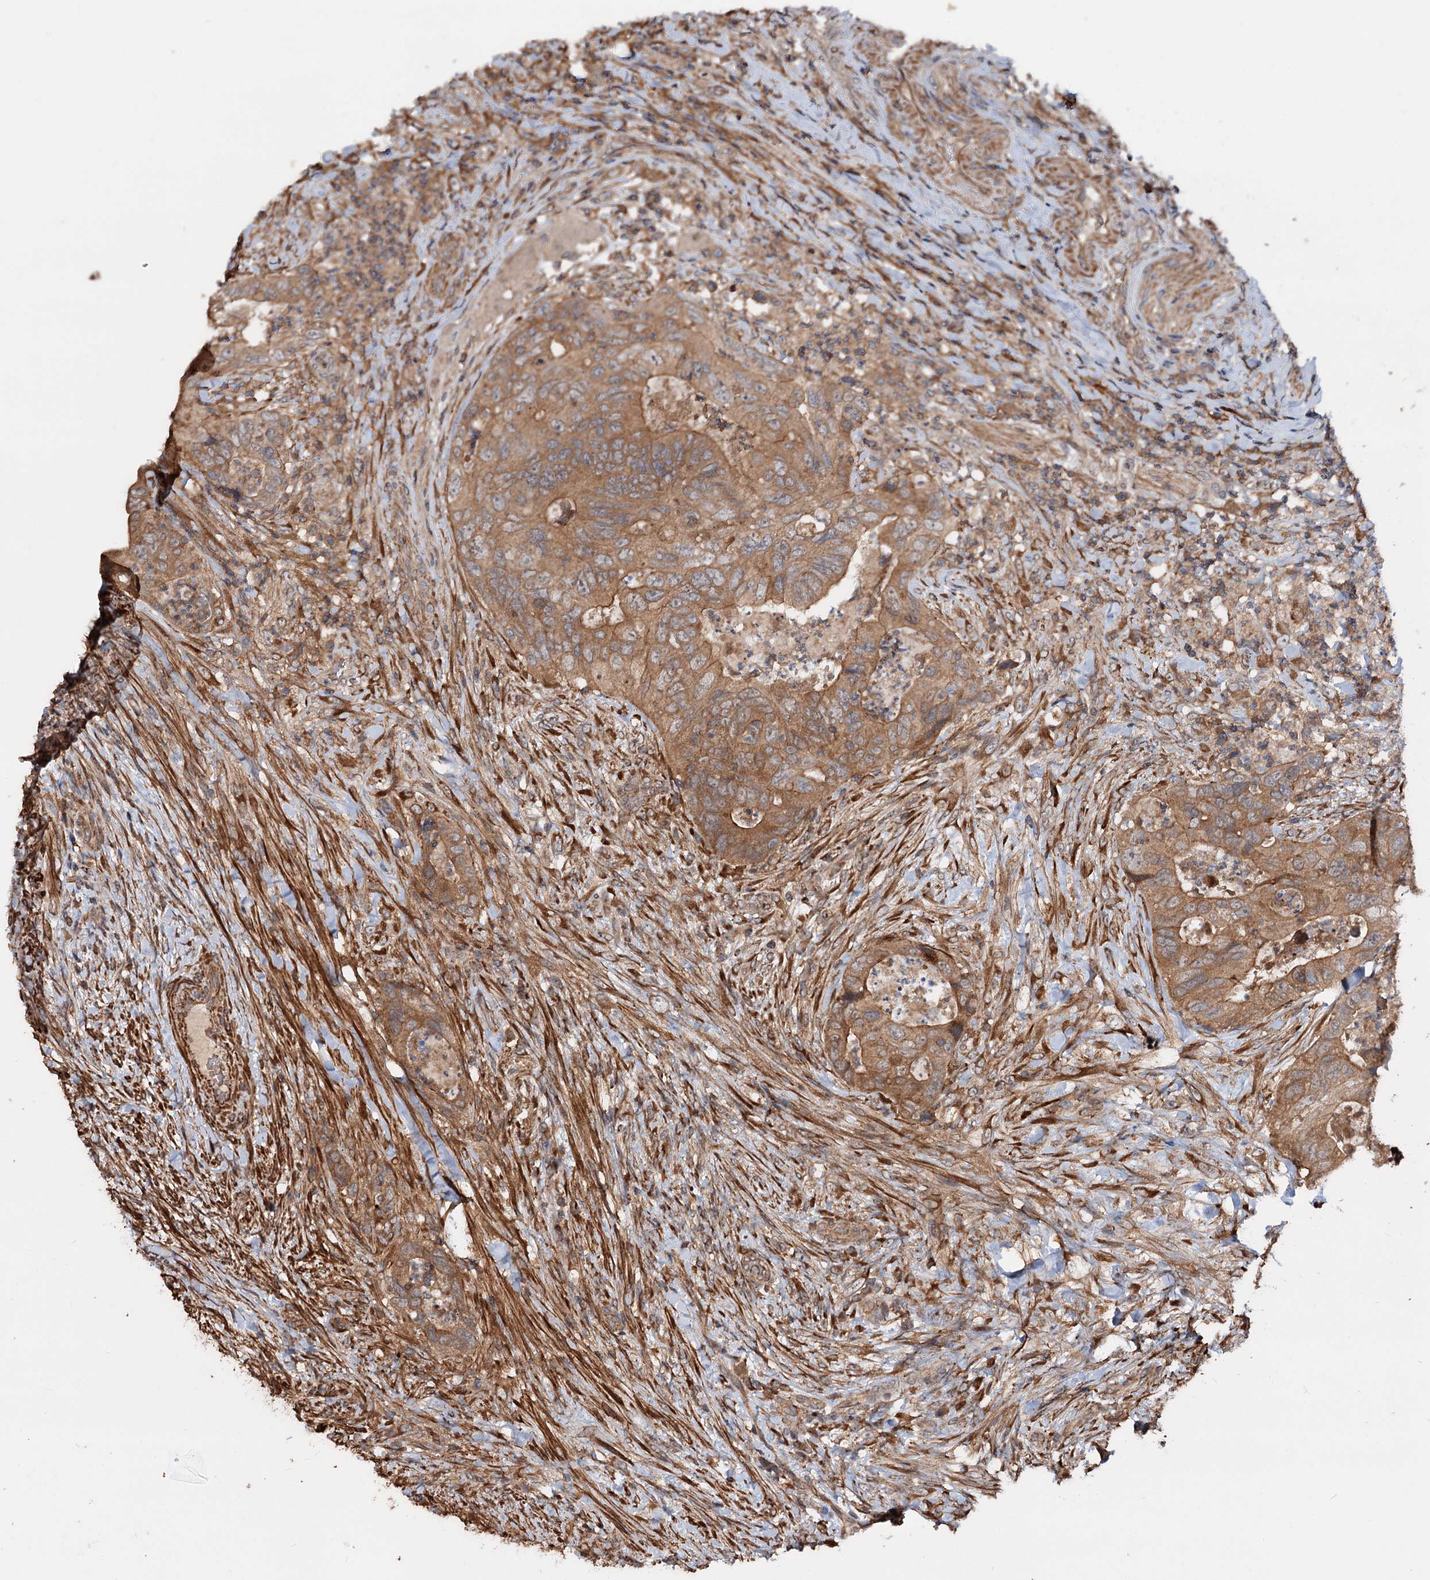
{"staining": {"intensity": "moderate", "quantity": ">75%", "location": "cytoplasmic/membranous"}, "tissue": "colorectal cancer", "cell_type": "Tumor cells", "image_type": "cancer", "snomed": [{"axis": "morphology", "description": "Adenocarcinoma, NOS"}, {"axis": "topography", "description": "Rectum"}], "caption": "About >75% of tumor cells in human adenocarcinoma (colorectal) show moderate cytoplasmic/membranous protein staining as visualized by brown immunohistochemical staining.", "gene": "GRIP1", "patient": {"sex": "male", "age": 63}}